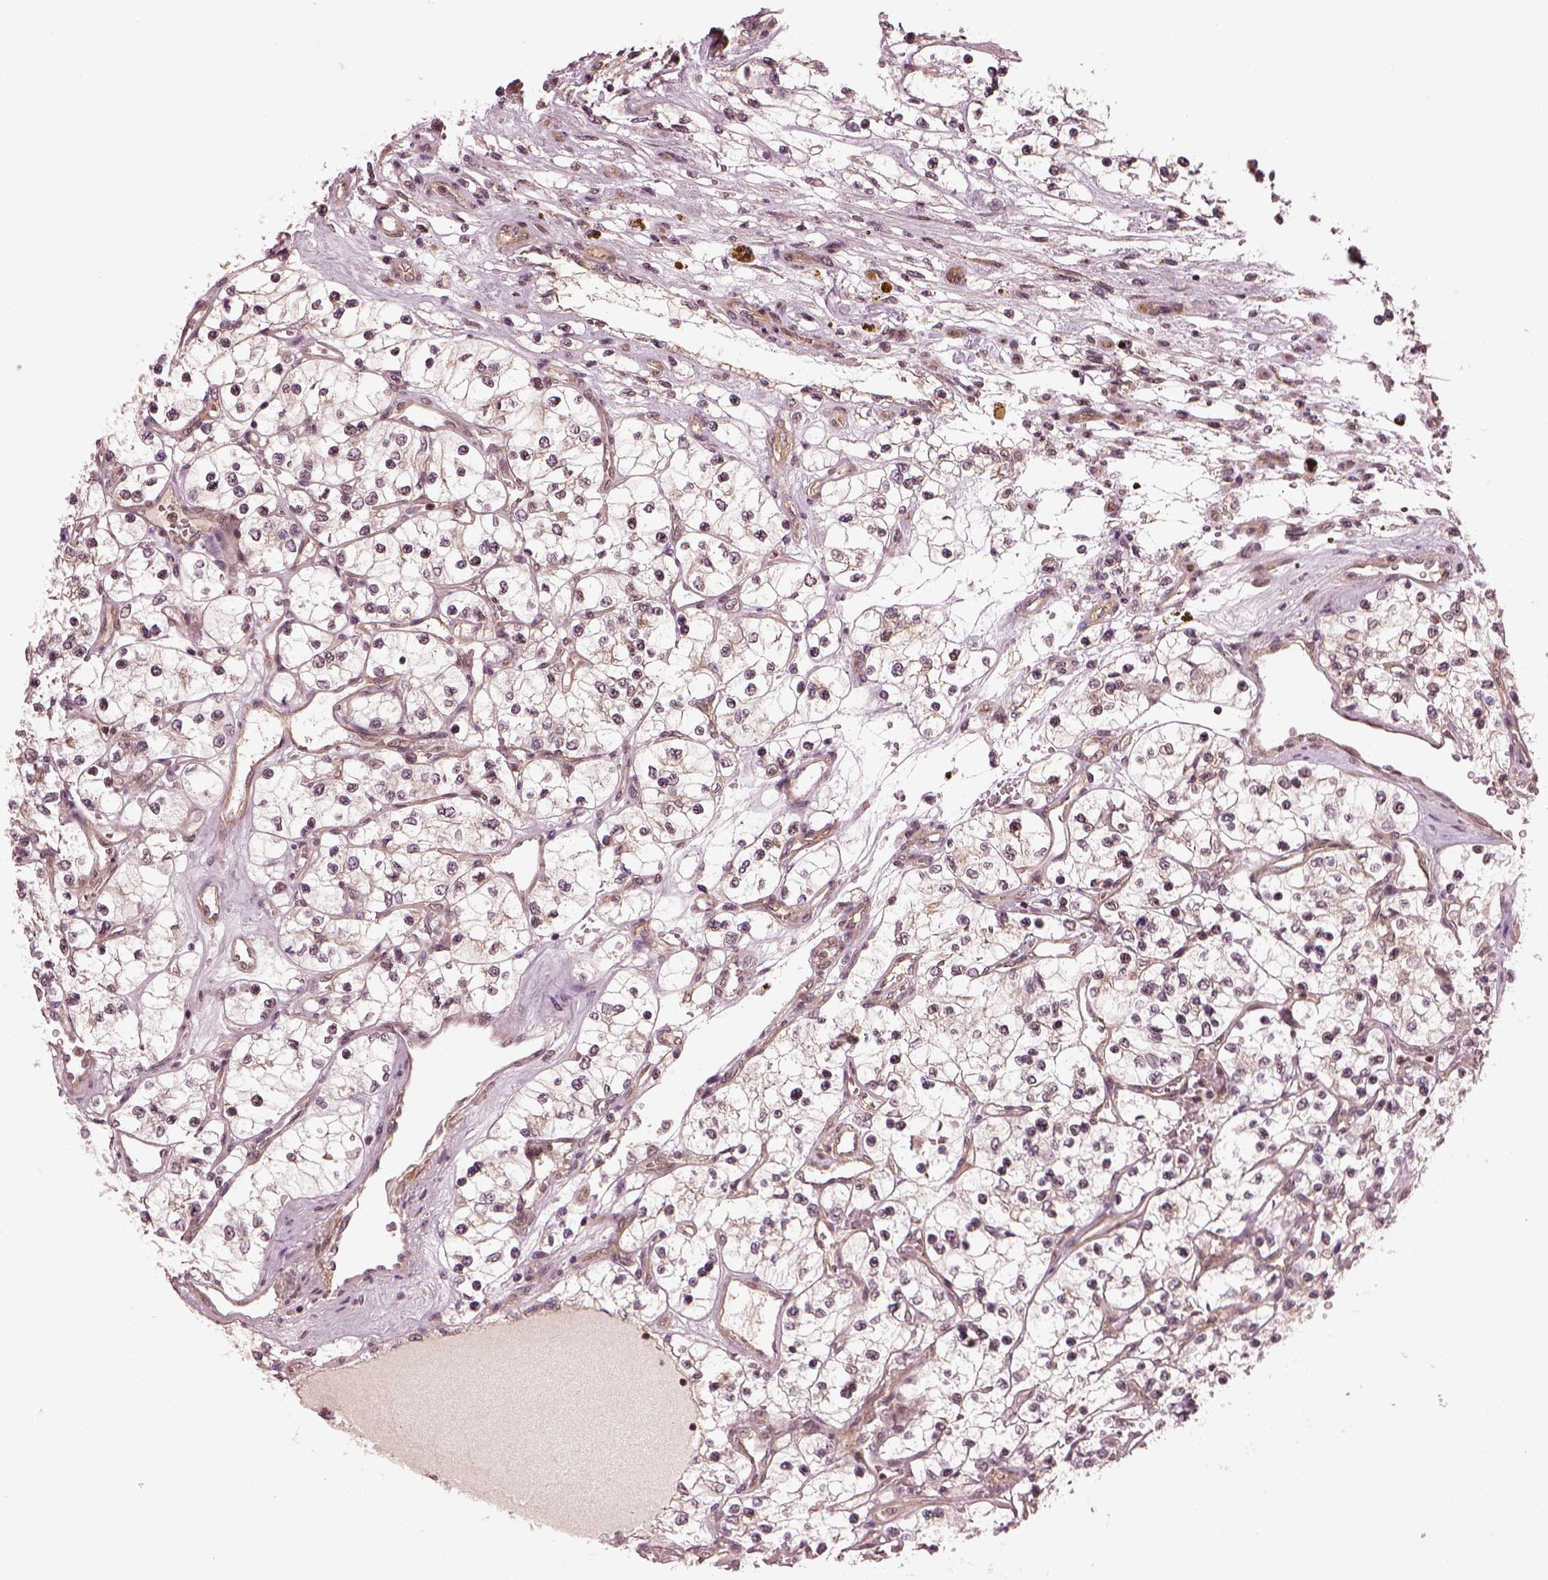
{"staining": {"intensity": "negative", "quantity": "none", "location": "none"}, "tissue": "renal cancer", "cell_type": "Tumor cells", "image_type": "cancer", "snomed": [{"axis": "morphology", "description": "Adenocarcinoma, NOS"}, {"axis": "topography", "description": "Kidney"}], "caption": "Human renal cancer (adenocarcinoma) stained for a protein using immunohistochemistry (IHC) displays no positivity in tumor cells.", "gene": "LSM14A", "patient": {"sex": "female", "age": 69}}